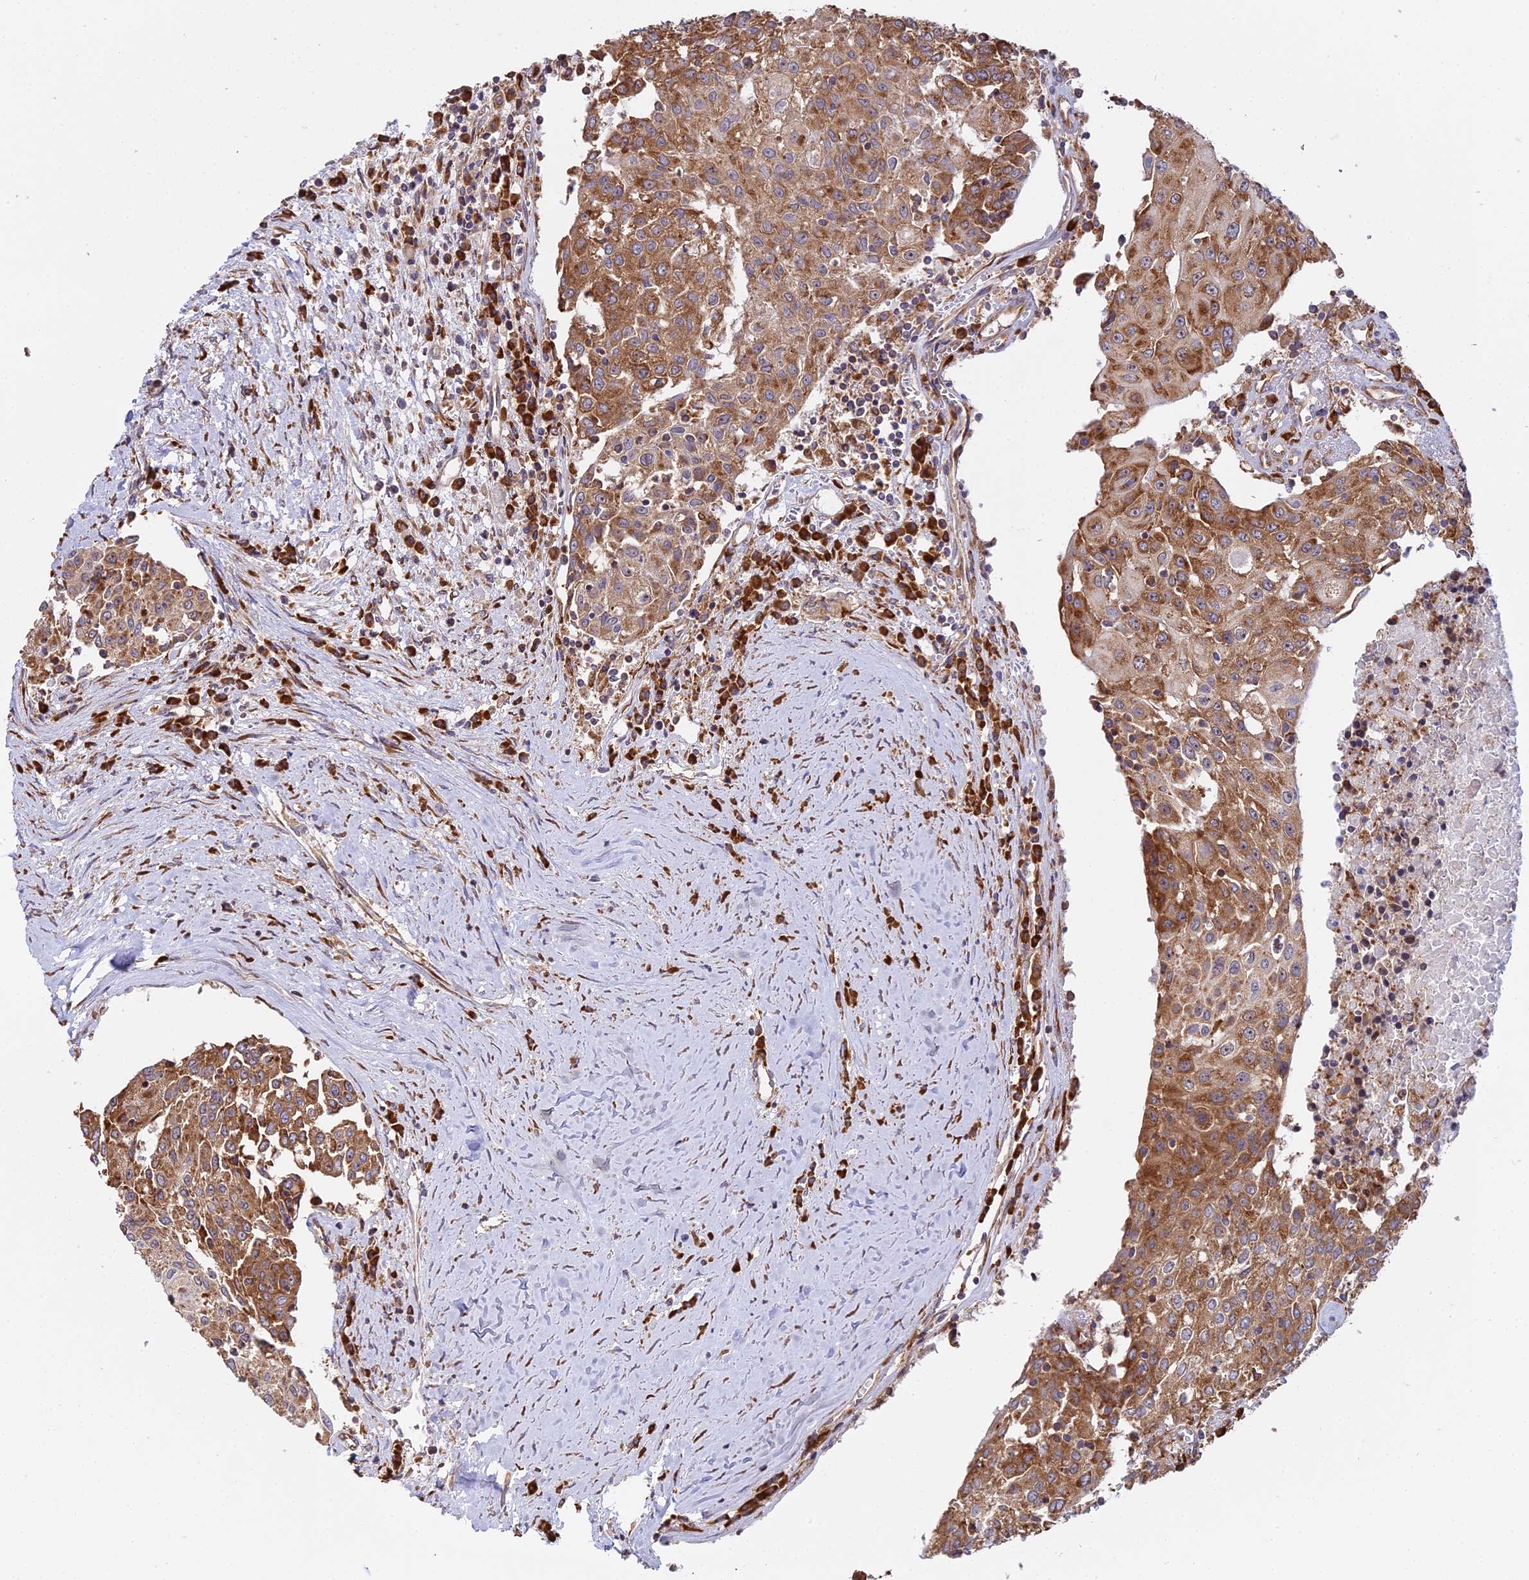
{"staining": {"intensity": "moderate", "quantity": ">75%", "location": "cytoplasmic/membranous"}, "tissue": "urothelial cancer", "cell_type": "Tumor cells", "image_type": "cancer", "snomed": [{"axis": "morphology", "description": "Urothelial carcinoma, High grade"}, {"axis": "topography", "description": "Urinary bladder"}], "caption": "Urothelial cancer stained with DAB (3,3'-diaminobenzidine) immunohistochemistry (IHC) demonstrates medium levels of moderate cytoplasmic/membranous expression in approximately >75% of tumor cells.", "gene": "RPL26", "patient": {"sex": "female", "age": 85}}